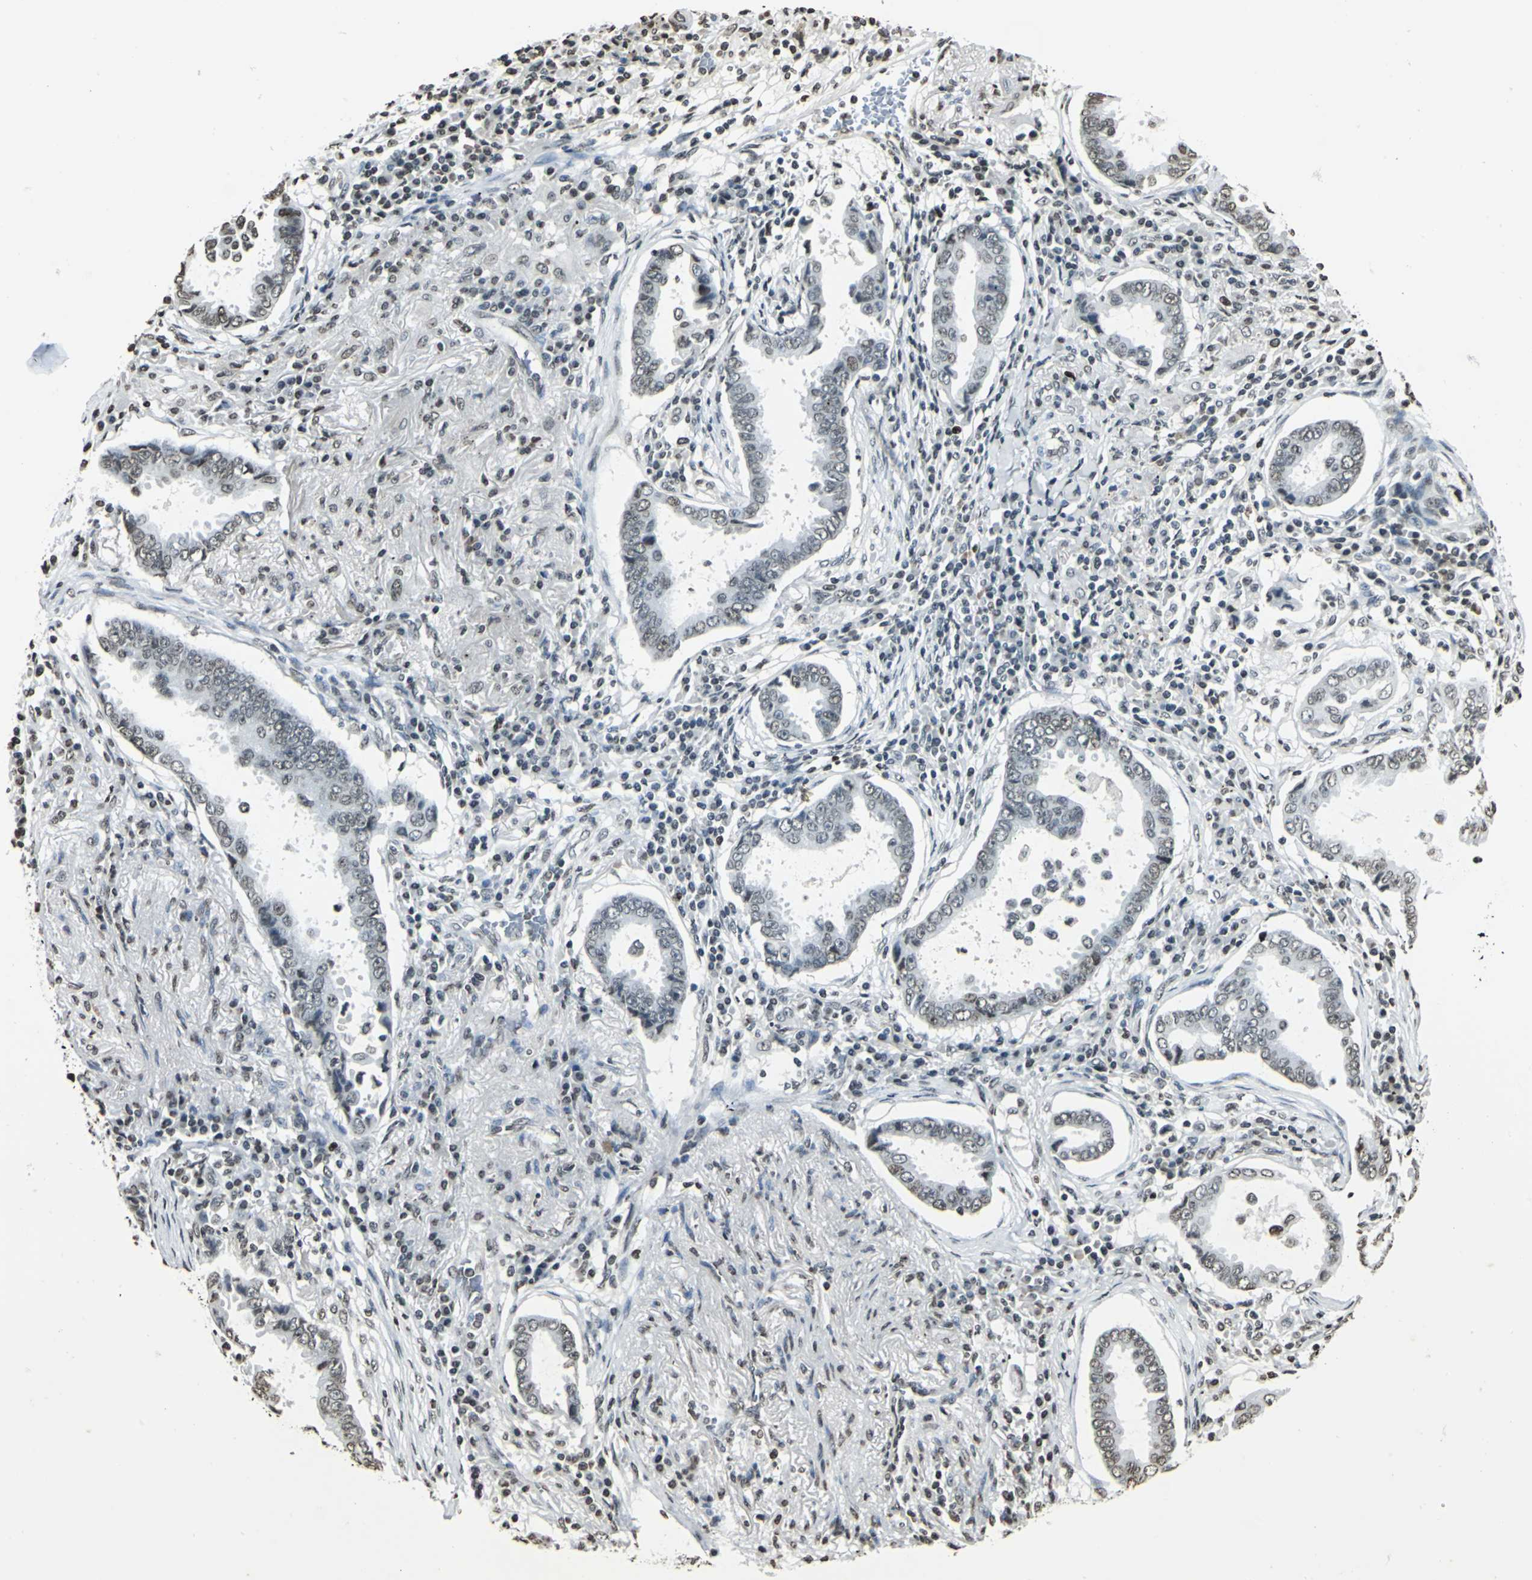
{"staining": {"intensity": "weak", "quantity": "25%-75%", "location": "nuclear"}, "tissue": "lung cancer", "cell_type": "Tumor cells", "image_type": "cancer", "snomed": [{"axis": "morphology", "description": "Normal tissue, NOS"}, {"axis": "morphology", "description": "Inflammation, NOS"}, {"axis": "morphology", "description": "Adenocarcinoma, NOS"}, {"axis": "topography", "description": "Lung"}], "caption": "Protein expression analysis of human lung cancer (adenocarcinoma) reveals weak nuclear staining in about 25%-75% of tumor cells.", "gene": "MCM4", "patient": {"sex": "female", "age": 64}}